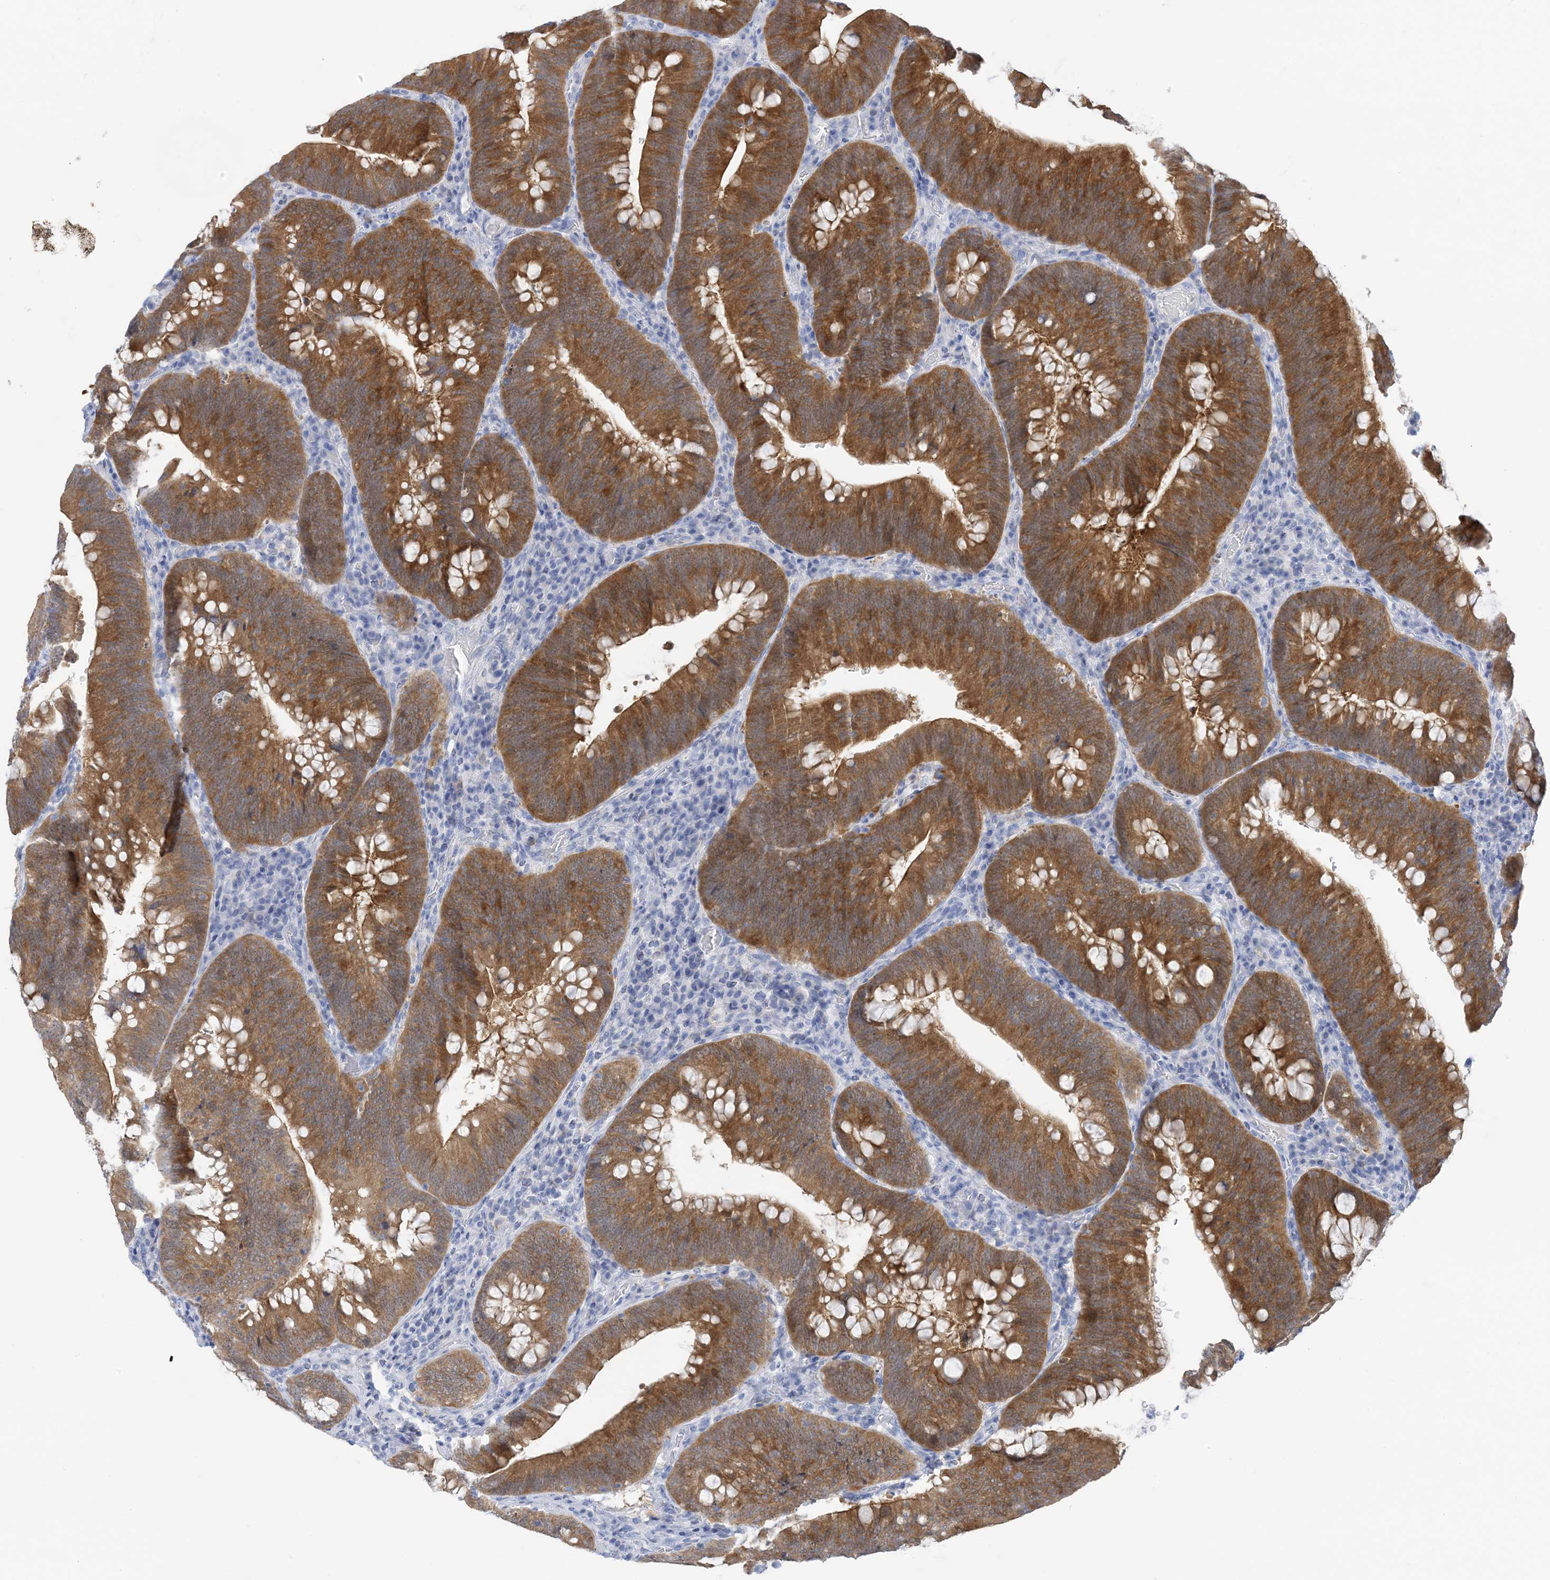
{"staining": {"intensity": "strong", "quantity": ">75%", "location": "cytoplasmic/membranous"}, "tissue": "colorectal cancer", "cell_type": "Tumor cells", "image_type": "cancer", "snomed": [{"axis": "morphology", "description": "Normal tissue, NOS"}, {"axis": "topography", "description": "Colon"}], "caption": "The image demonstrates immunohistochemical staining of colorectal cancer. There is strong cytoplasmic/membranous positivity is identified in approximately >75% of tumor cells.", "gene": "SH3YL1", "patient": {"sex": "female", "age": 82}}